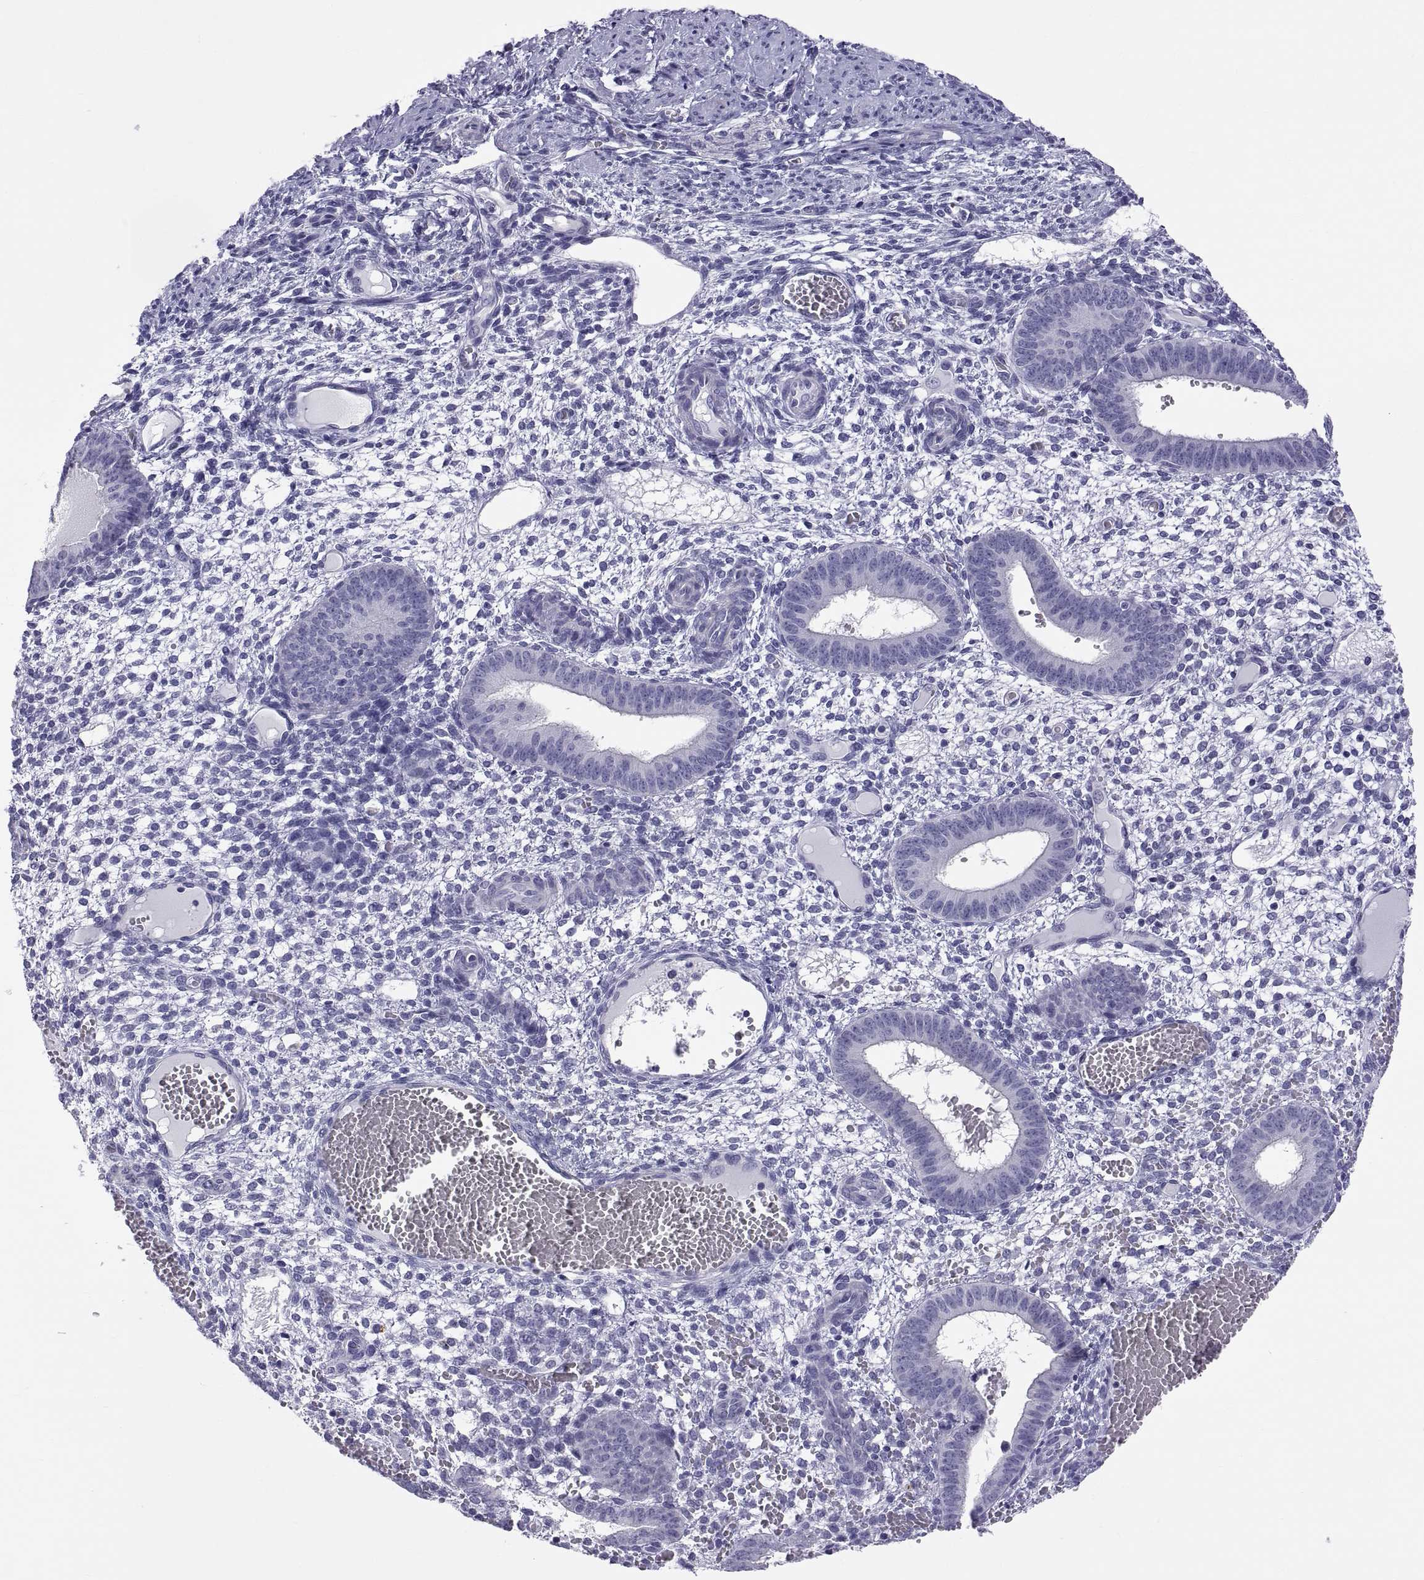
{"staining": {"intensity": "negative", "quantity": "none", "location": "none"}, "tissue": "endometrium", "cell_type": "Cells in endometrial stroma", "image_type": "normal", "snomed": [{"axis": "morphology", "description": "Normal tissue, NOS"}, {"axis": "topography", "description": "Endometrium"}], "caption": "Cells in endometrial stroma show no significant protein expression in benign endometrium. The staining was performed using DAB to visualize the protein expression in brown, while the nuclei were stained in blue with hematoxylin (Magnification: 20x).", "gene": "RNASE12", "patient": {"sex": "female", "age": 42}}